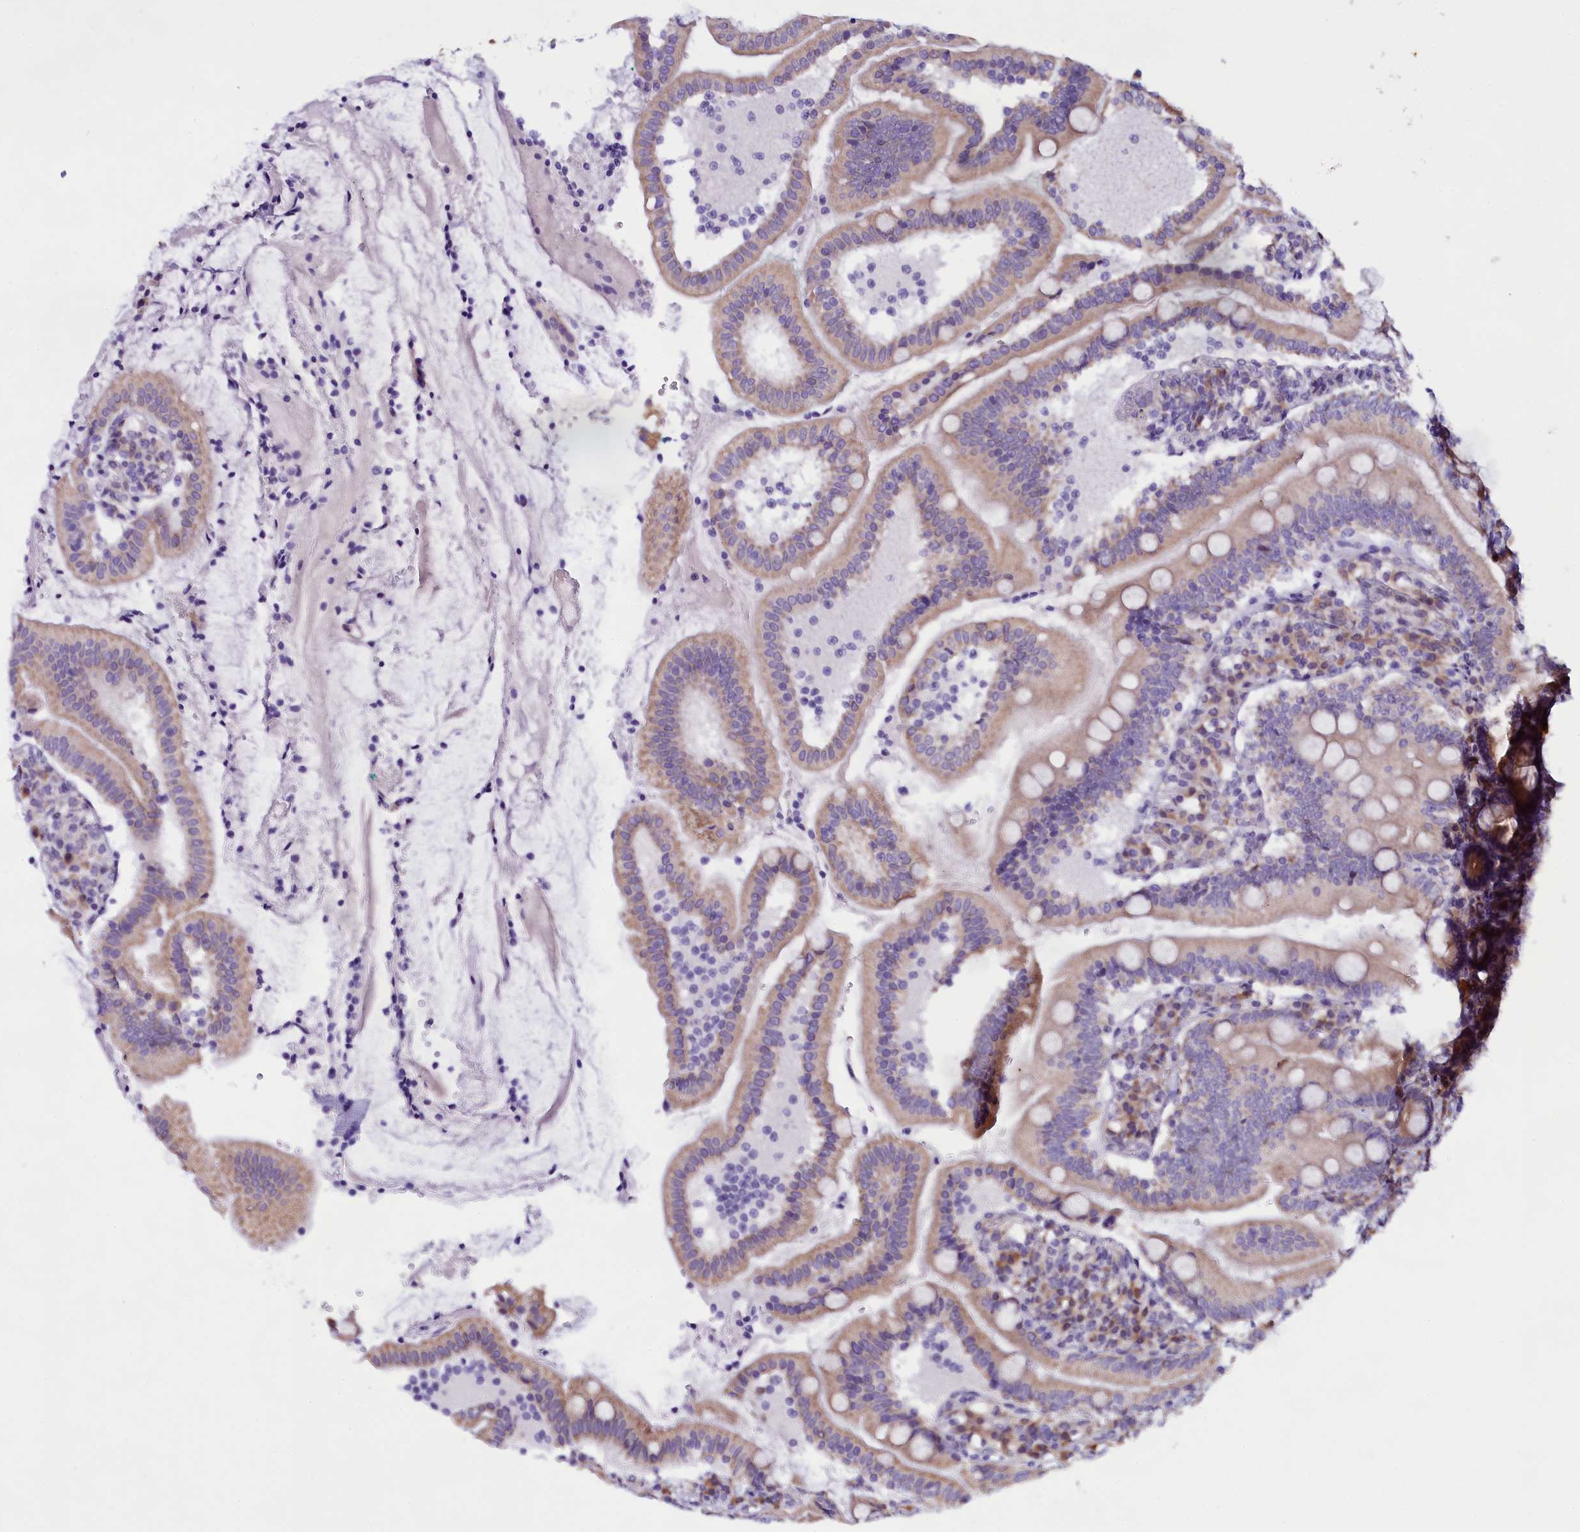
{"staining": {"intensity": "weak", "quantity": "25%-75%", "location": "cytoplasmic/membranous"}, "tissue": "duodenum", "cell_type": "Glandular cells", "image_type": "normal", "snomed": [{"axis": "morphology", "description": "Normal tissue, NOS"}, {"axis": "topography", "description": "Duodenum"}], "caption": "DAB (3,3'-diaminobenzidine) immunohistochemical staining of unremarkable human duodenum shows weak cytoplasmic/membranous protein staining in approximately 25%-75% of glandular cells. The staining was performed using DAB to visualize the protein expression in brown, while the nuclei were stained in blue with hematoxylin (Magnification: 20x).", "gene": "UACA", "patient": {"sex": "female", "age": 67}}